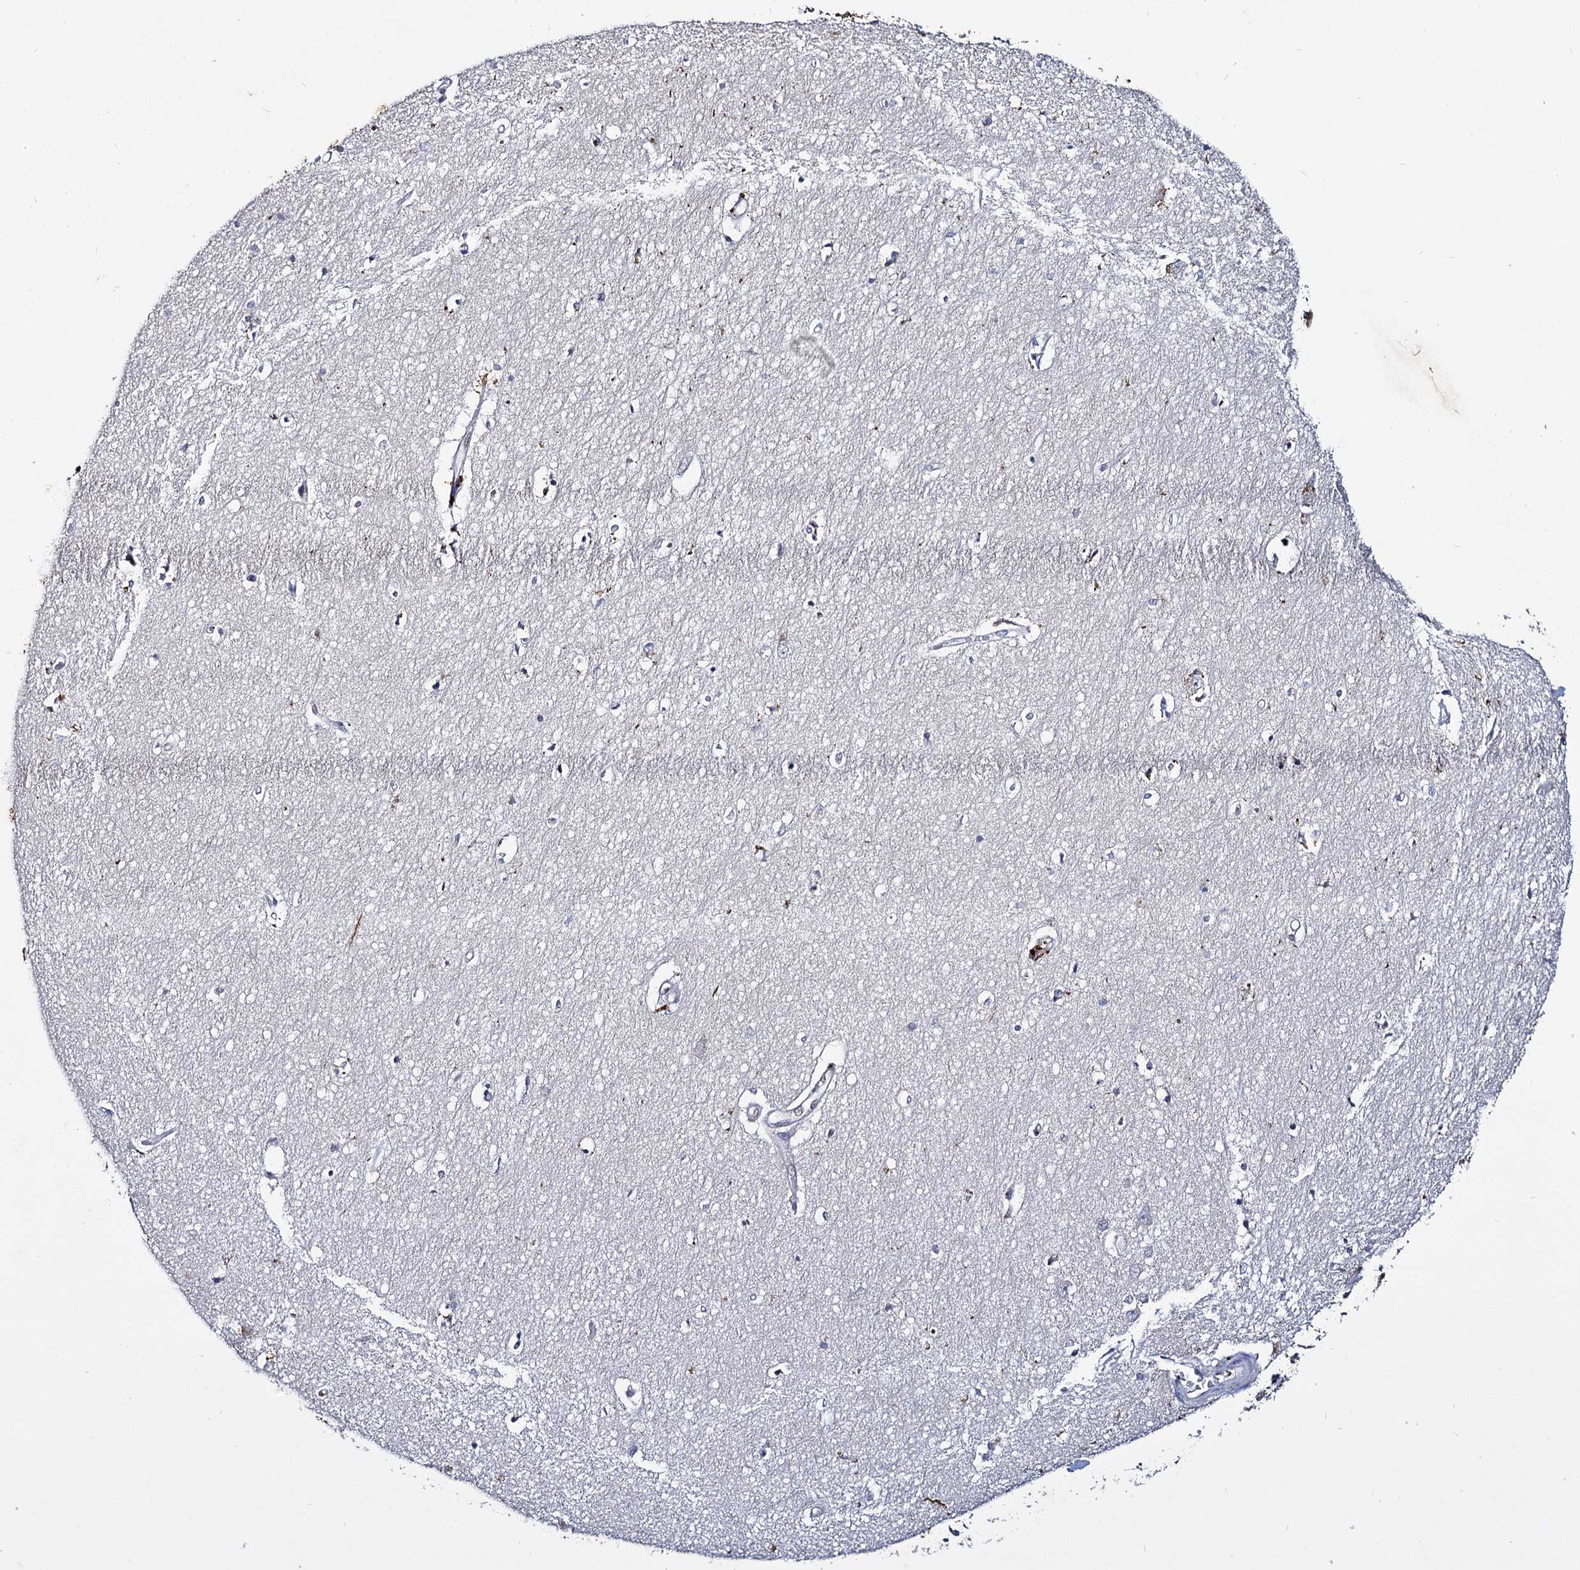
{"staining": {"intensity": "negative", "quantity": "none", "location": "none"}, "tissue": "hippocampus", "cell_type": "Glial cells", "image_type": "normal", "snomed": [{"axis": "morphology", "description": "Normal tissue, NOS"}, {"axis": "topography", "description": "Hippocampus"}], "caption": "Hippocampus stained for a protein using IHC reveals no positivity glial cells.", "gene": "RPUSD4", "patient": {"sex": "female", "age": 64}}